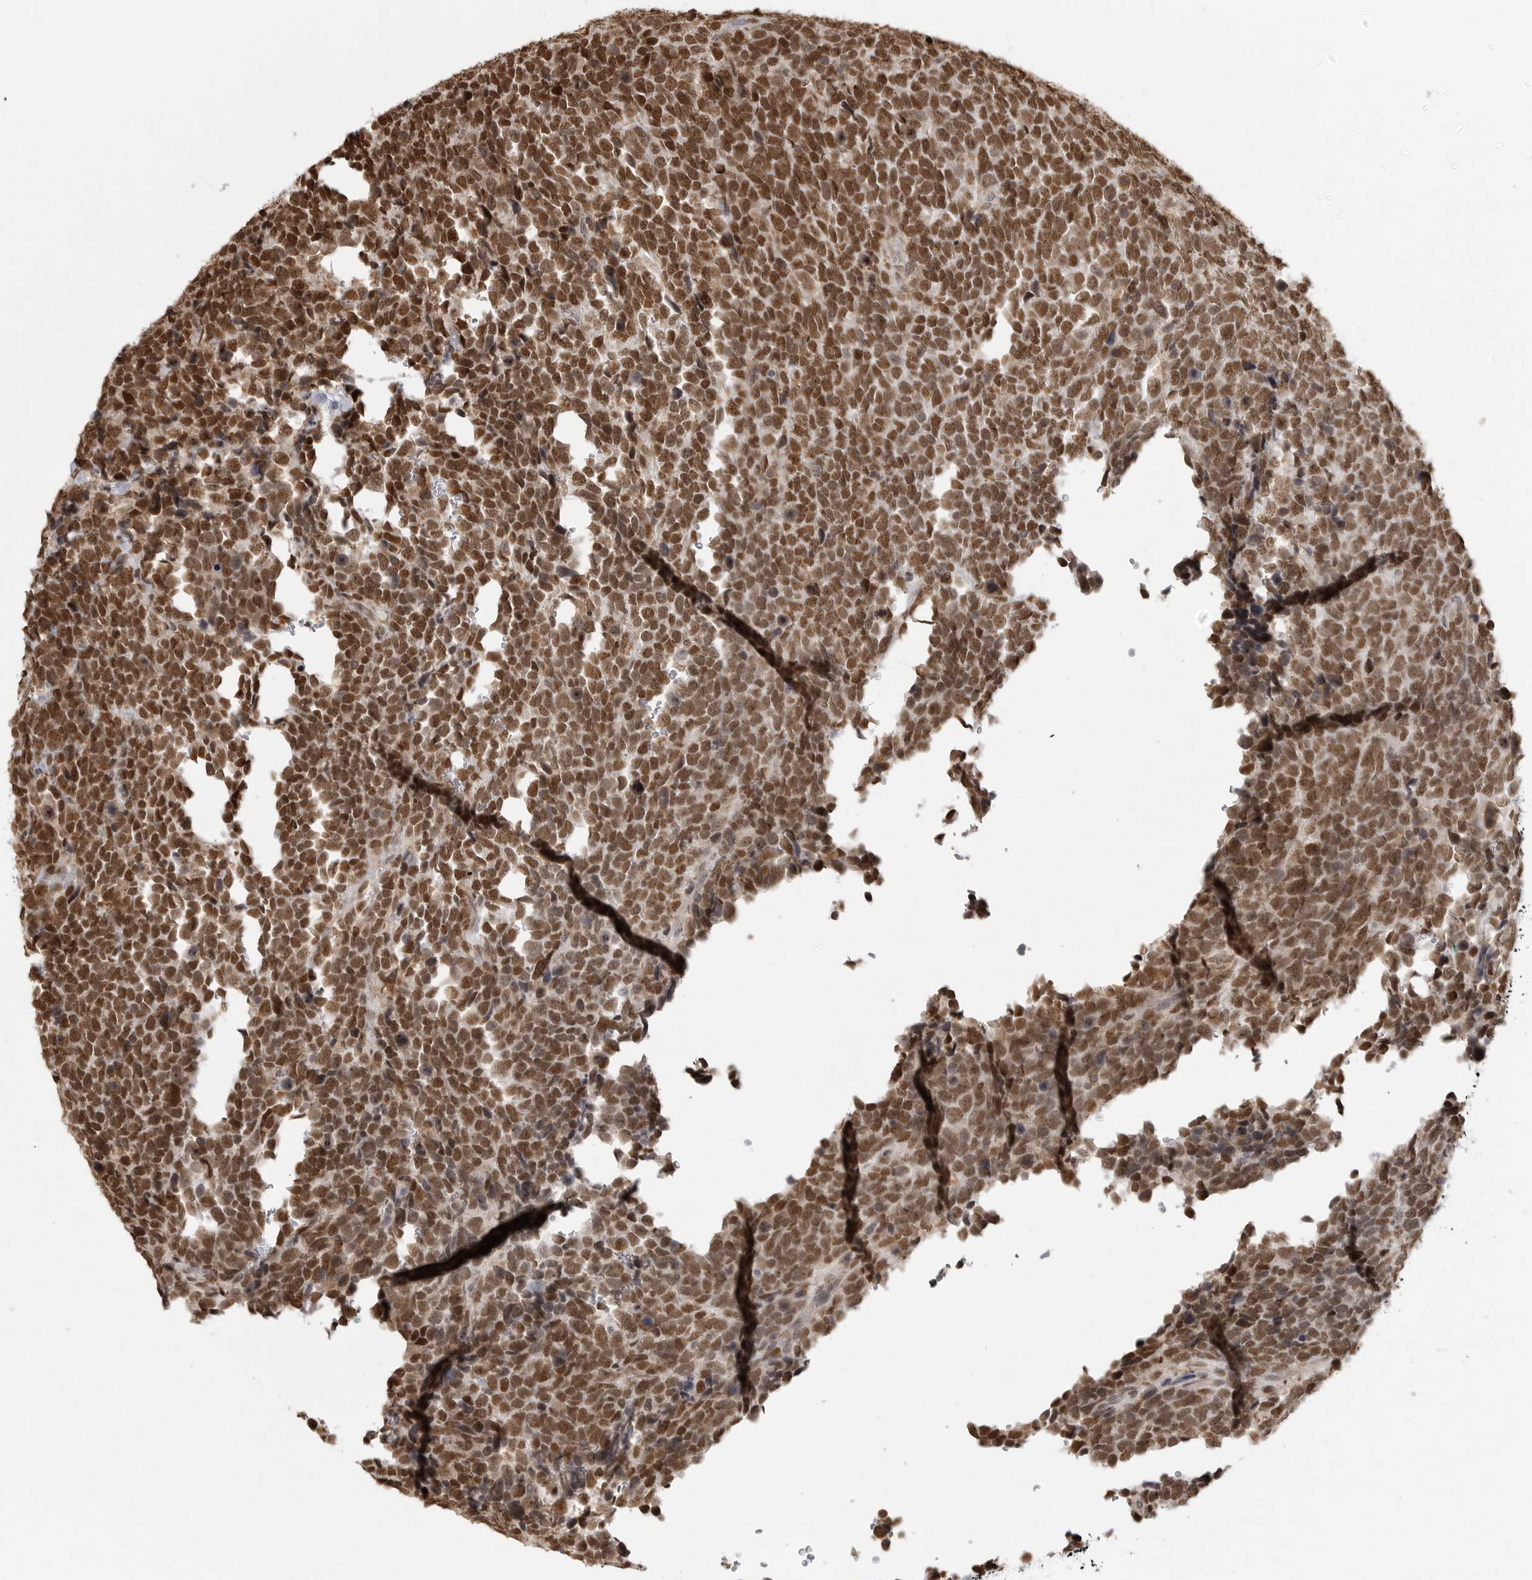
{"staining": {"intensity": "strong", "quantity": ">75%", "location": "nuclear"}, "tissue": "urothelial cancer", "cell_type": "Tumor cells", "image_type": "cancer", "snomed": [{"axis": "morphology", "description": "Urothelial carcinoma, High grade"}, {"axis": "topography", "description": "Urinary bladder"}], "caption": "Urothelial cancer stained with a protein marker reveals strong staining in tumor cells.", "gene": "ISG20L2", "patient": {"sex": "female", "age": 82}}